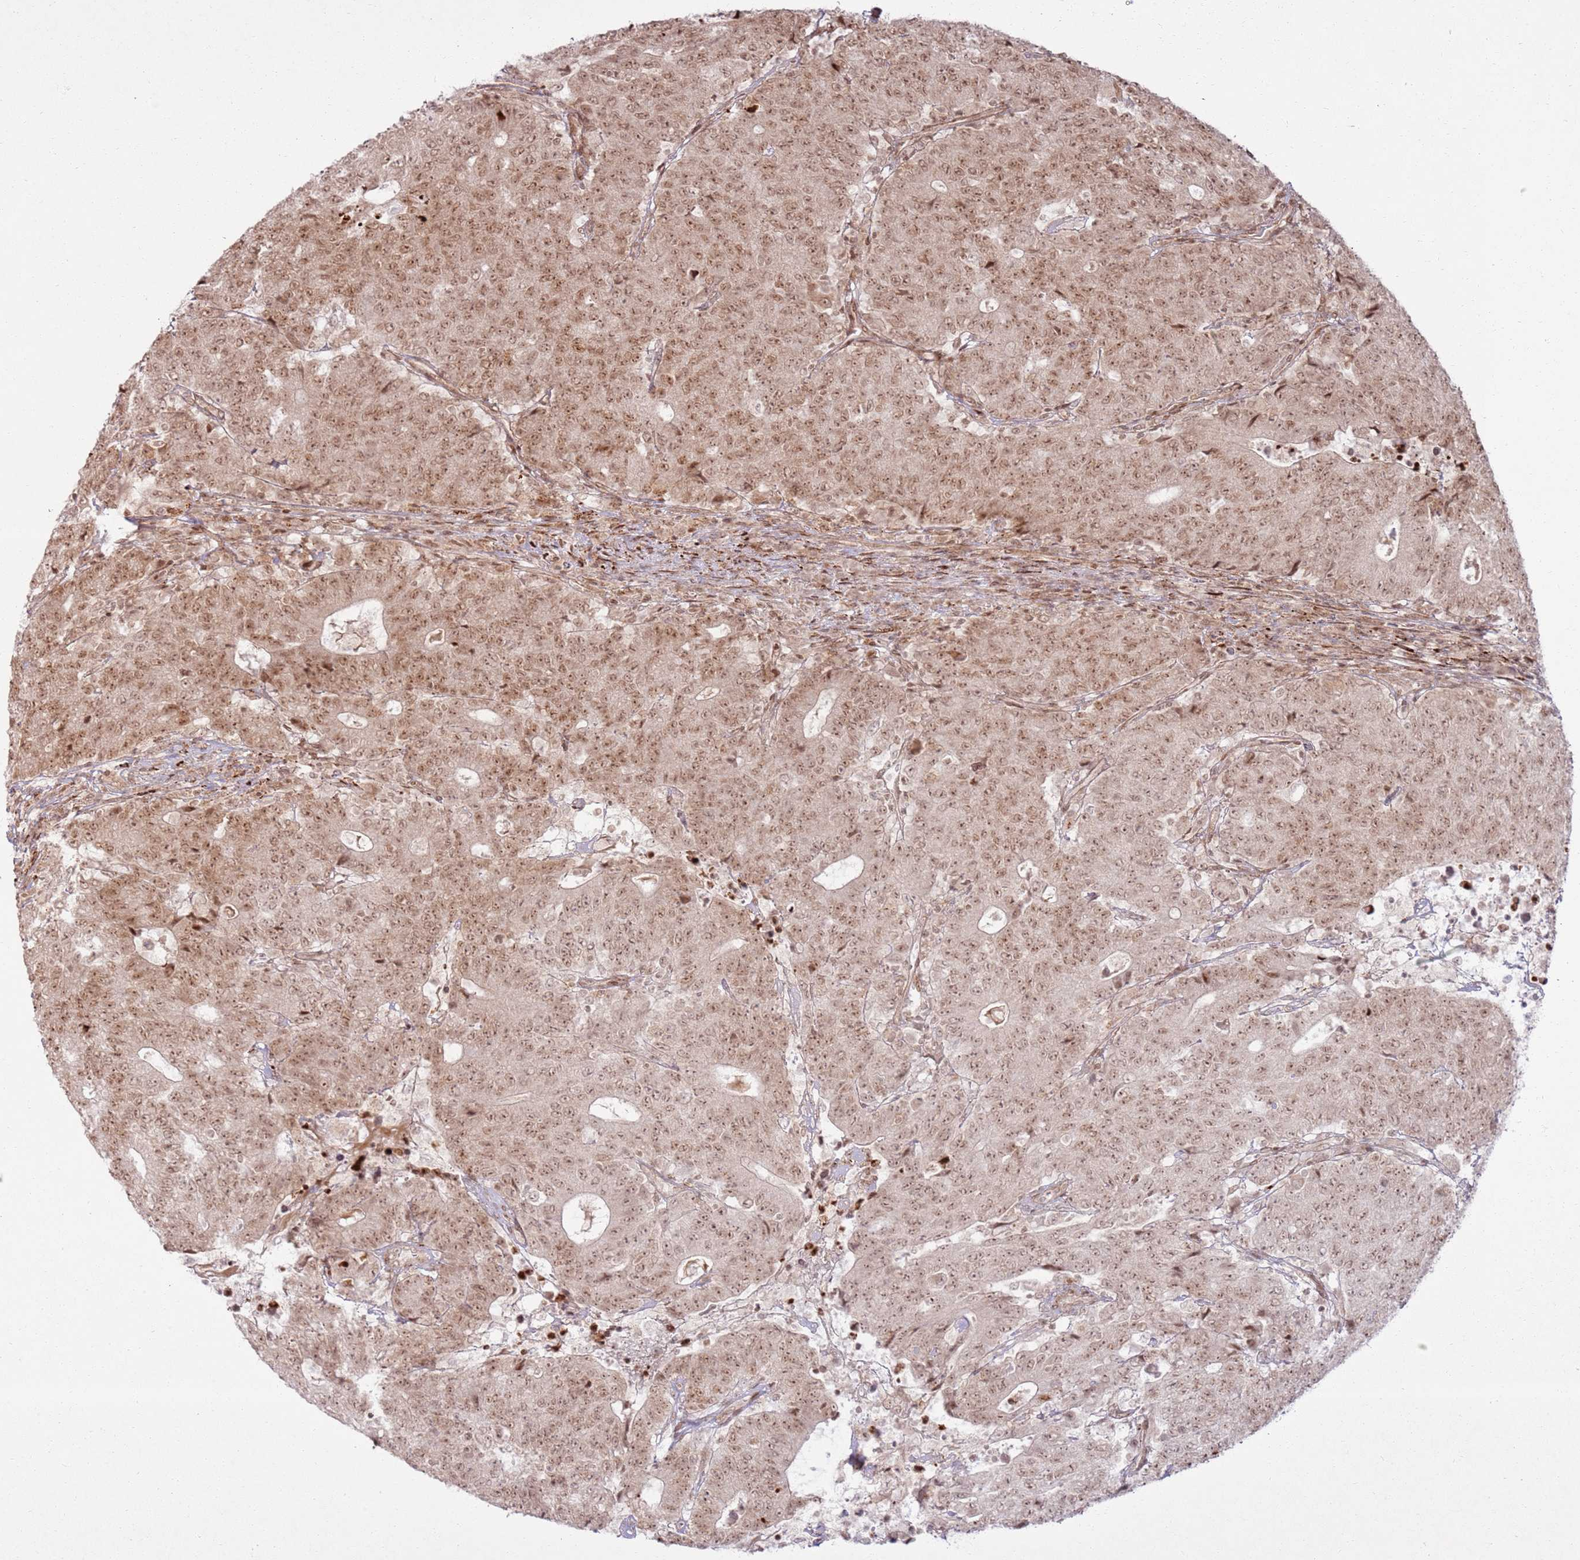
{"staining": {"intensity": "moderate", "quantity": ">75%", "location": "cytoplasmic/membranous,nuclear"}, "tissue": "colorectal cancer", "cell_type": "Tumor cells", "image_type": "cancer", "snomed": [{"axis": "morphology", "description": "Adenocarcinoma, NOS"}, {"axis": "topography", "description": "Colon"}], "caption": "Protein staining of adenocarcinoma (colorectal) tissue shows moderate cytoplasmic/membranous and nuclear positivity in about >75% of tumor cells. (DAB (3,3'-diaminobenzidine) IHC, brown staining for protein, blue staining for nuclei).", "gene": "KLHL36", "patient": {"sex": "female", "age": 75}}